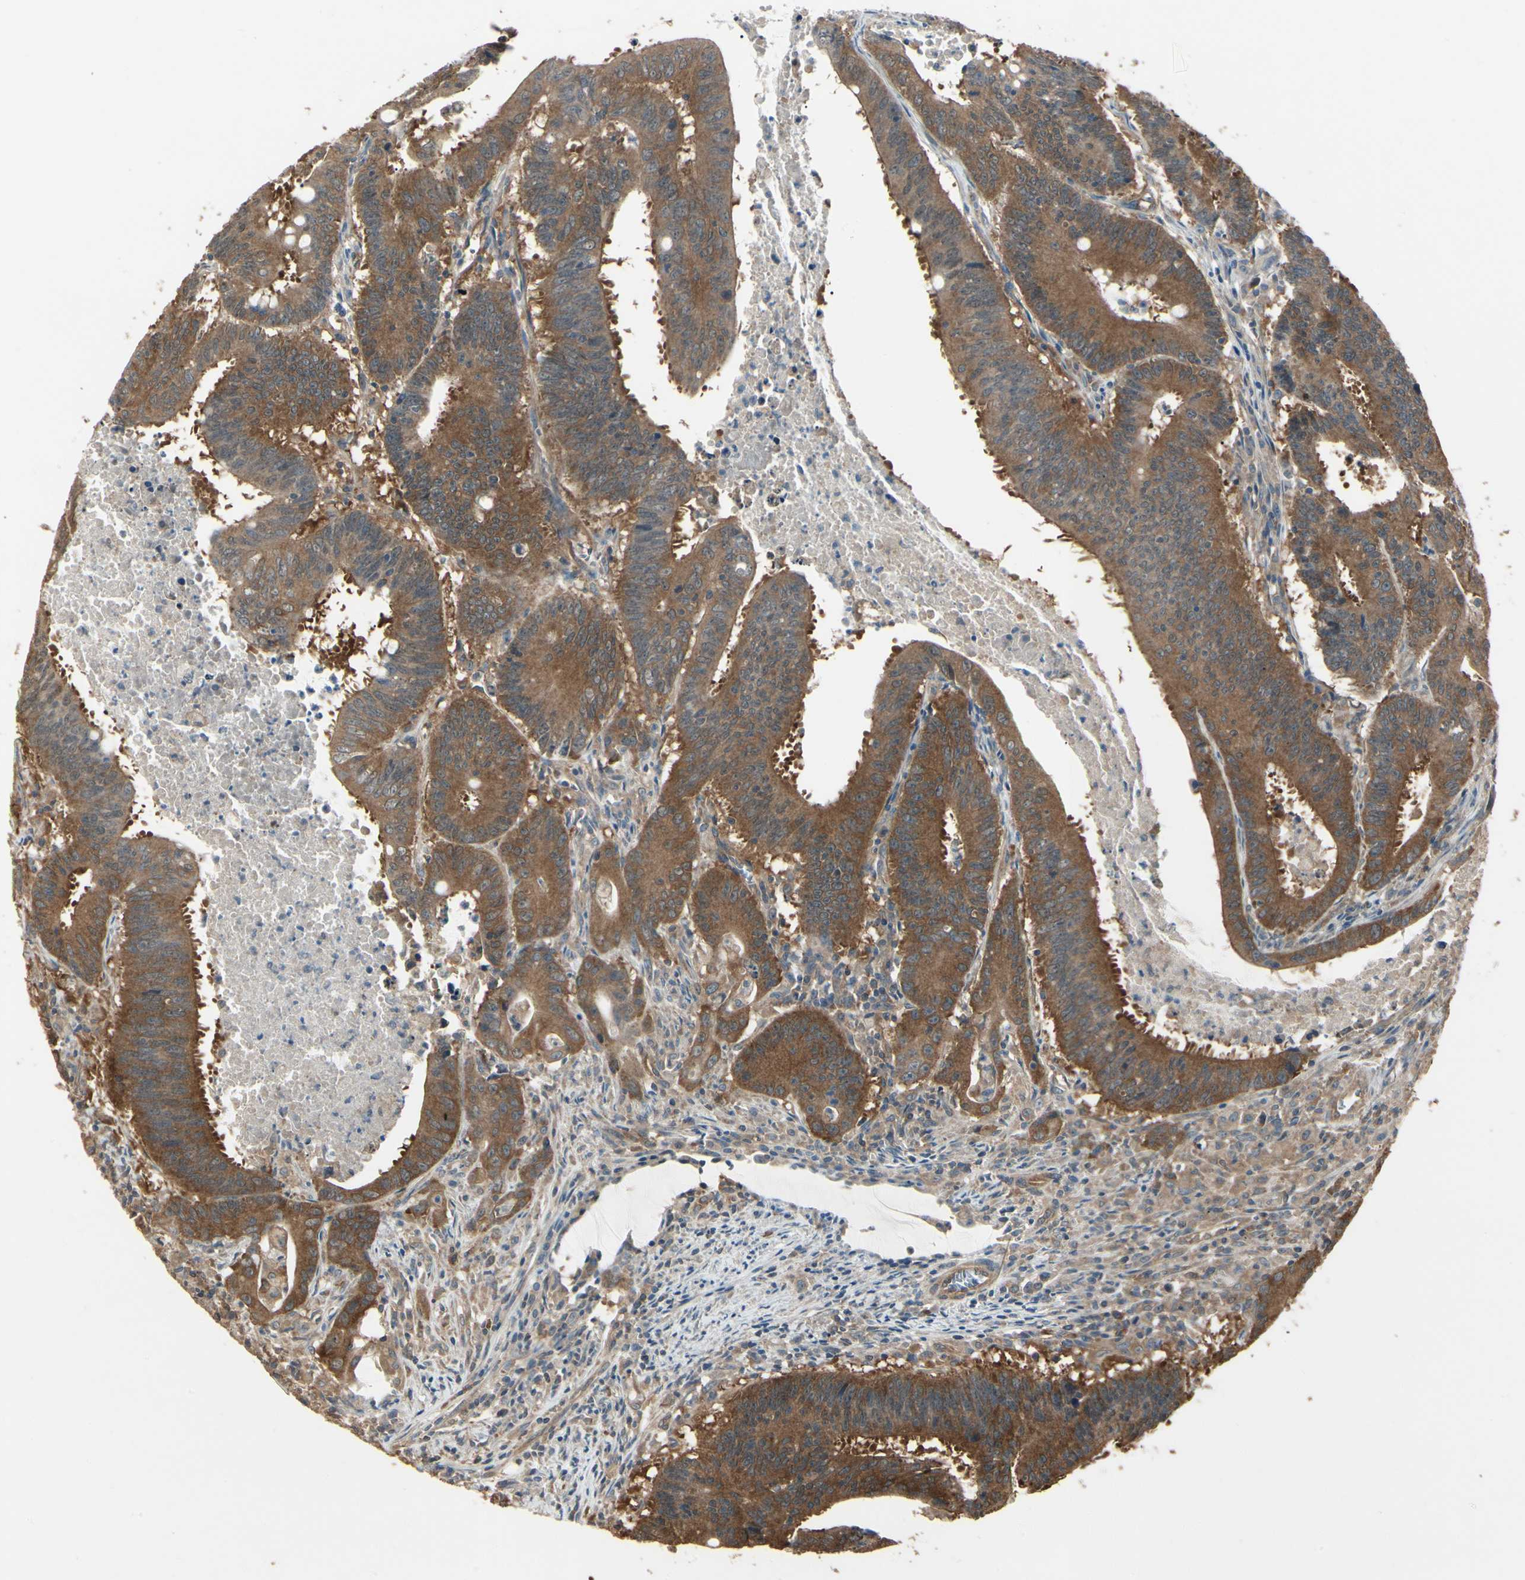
{"staining": {"intensity": "strong", "quantity": ">75%", "location": "cytoplasmic/membranous"}, "tissue": "colorectal cancer", "cell_type": "Tumor cells", "image_type": "cancer", "snomed": [{"axis": "morphology", "description": "Adenocarcinoma, NOS"}, {"axis": "topography", "description": "Colon"}], "caption": "DAB (3,3'-diaminobenzidine) immunohistochemical staining of colorectal cancer reveals strong cytoplasmic/membranous protein staining in about >75% of tumor cells. Nuclei are stained in blue.", "gene": "CCT7", "patient": {"sex": "male", "age": 45}}